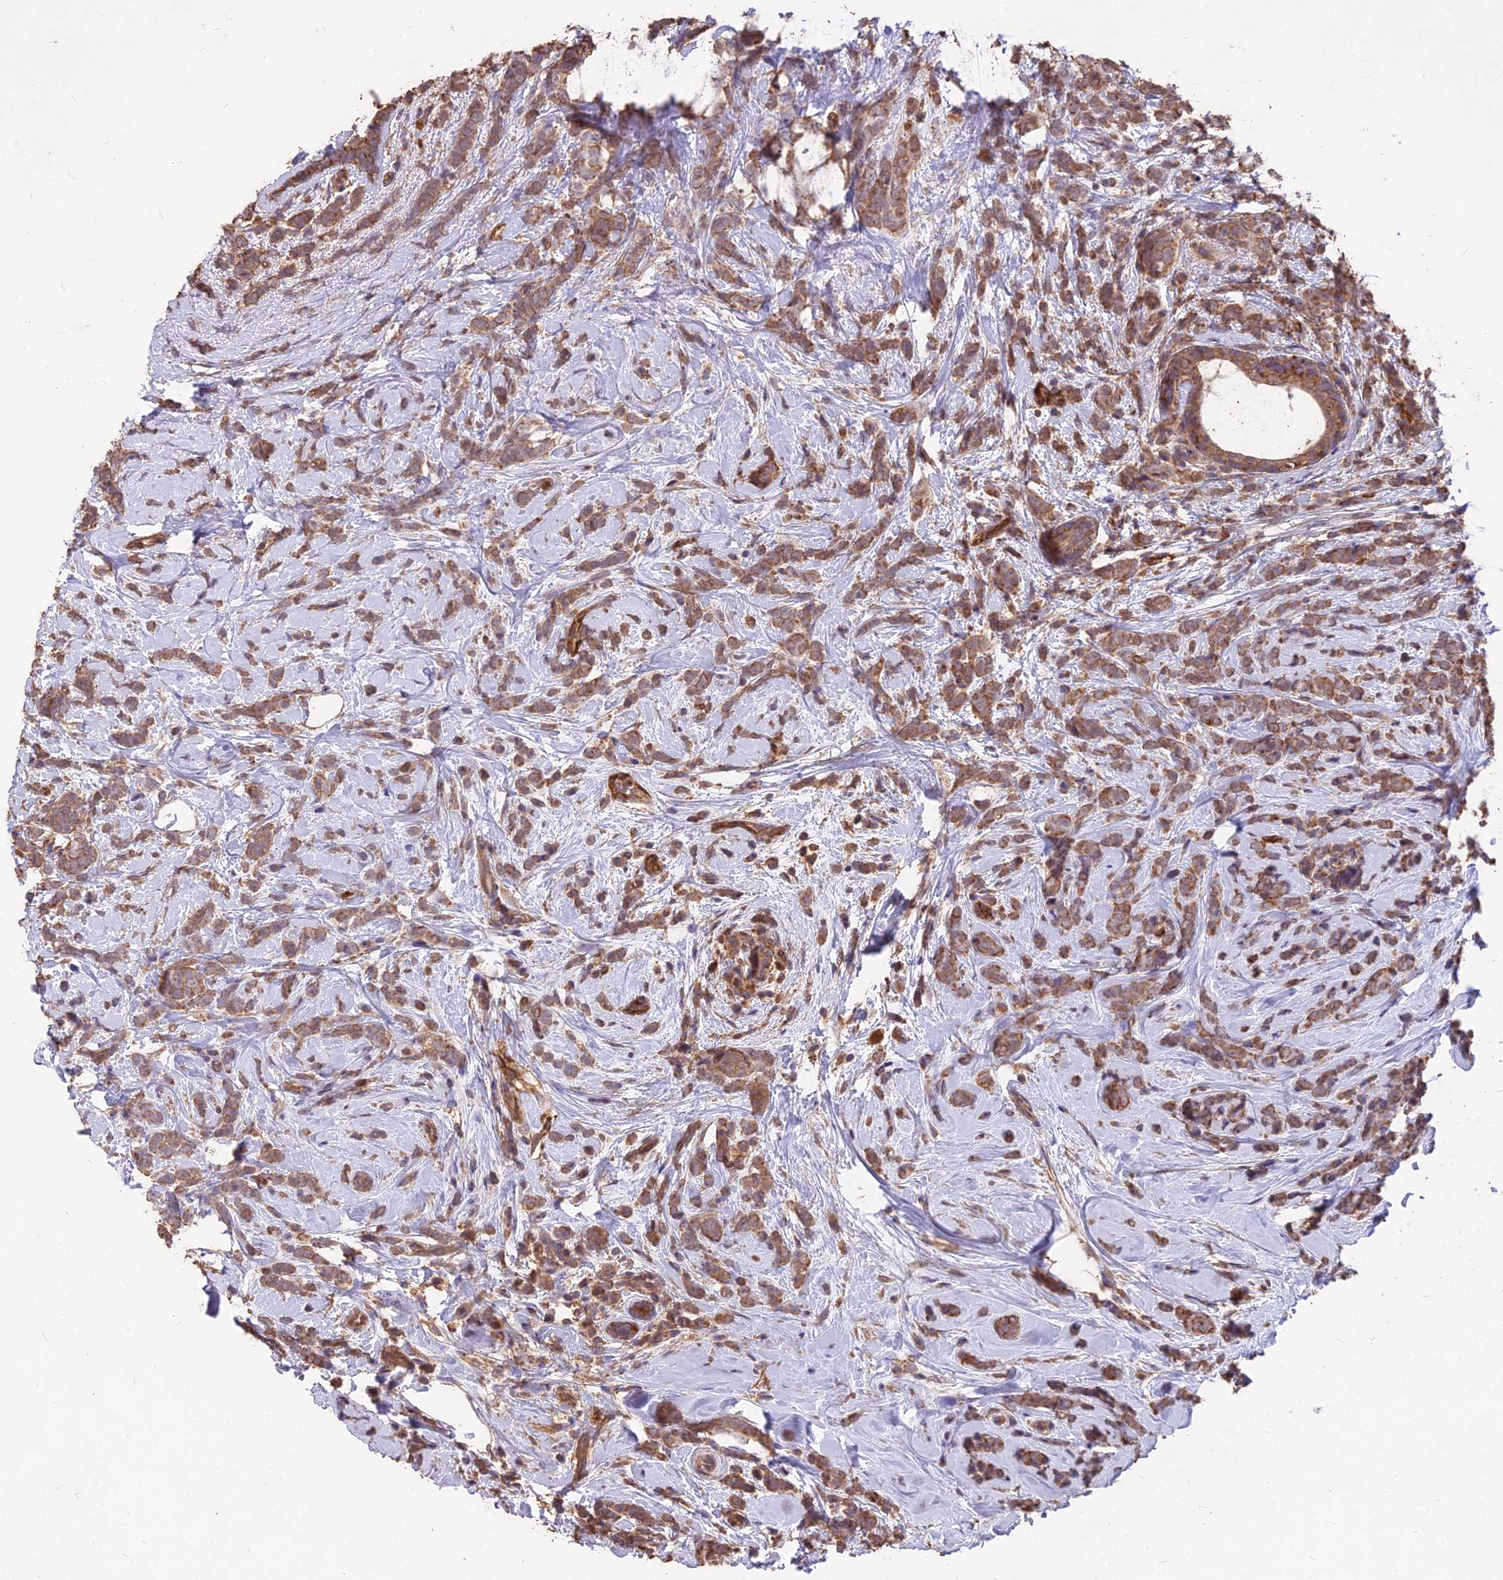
{"staining": {"intensity": "moderate", "quantity": ">75%", "location": "cytoplasmic/membranous"}, "tissue": "breast cancer", "cell_type": "Tumor cells", "image_type": "cancer", "snomed": [{"axis": "morphology", "description": "Lobular carcinoma"}, {"axis": "topography", "description": "Breast"}], "caption": "Breast cancer (lobular carcinoma) stained for a protein exhibits moderate cytoplasmic/membranous positivity in tumor cells.", "gene": "CEMIP2", "patient": {"sex": "female", "age": 58}}